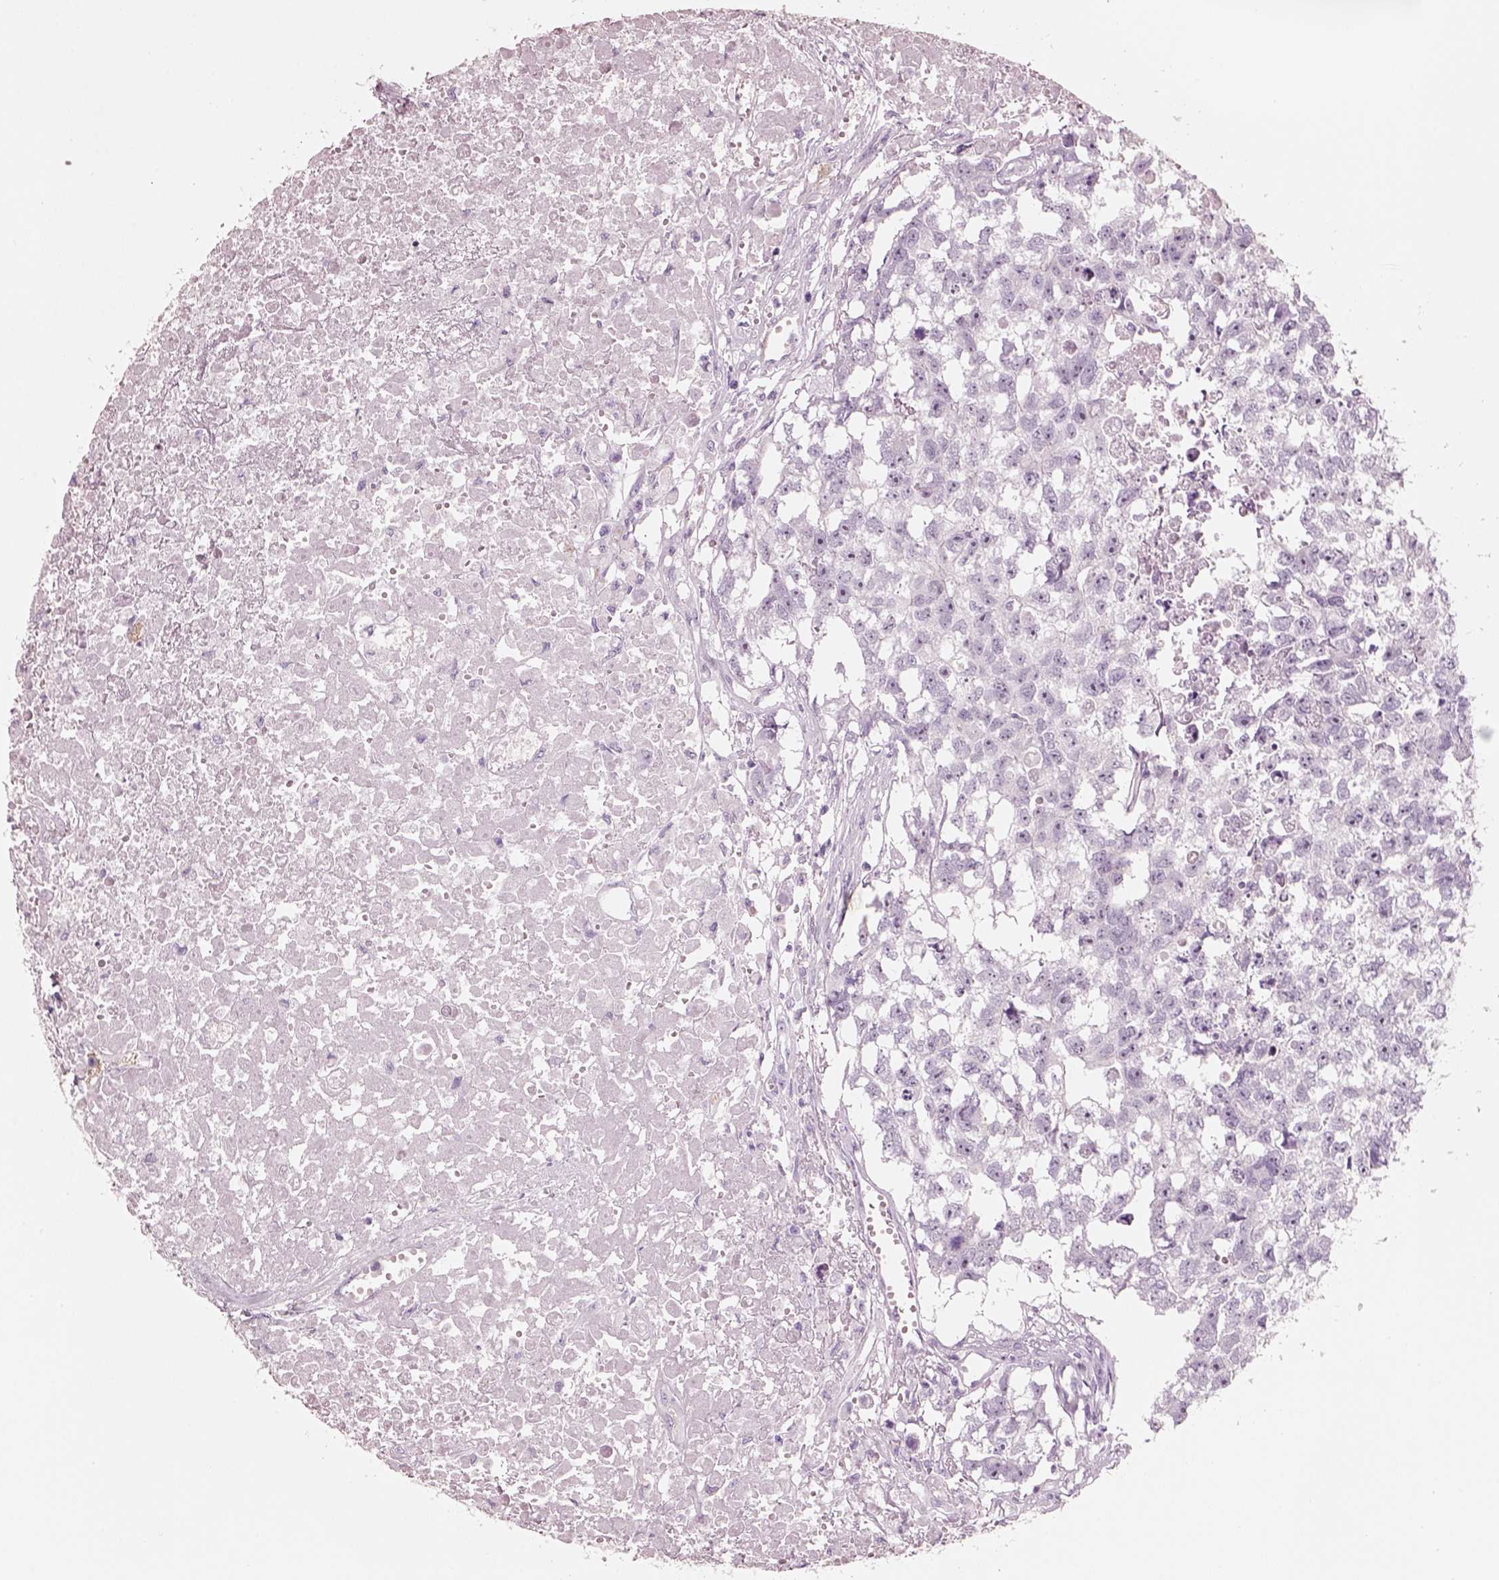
{"staining": {"intensity": "negative", "quantity": "none", "location": "none"}, "tissue": "testis cancer", "cell_type": "Tumor cells", "image_type": "cancer", "snomed": [{"axis": "morphology", "description": "Carcinoma, Embryonal, NOS"}, {"axis": "morphology", "description": "Teratoma, malignant, NOS"}, {"axis": "topography", "description": "Testis"}], "caption": "This is a histopathology image of IHC staining of testis embryonal carcinoma, which shows no expression in tumor cells. (DAB immunohistochemistry visualized using brightfield microscopy, high magnification).", "gene": "PNOC", "patient": {"sex": "male", "age": 44}}